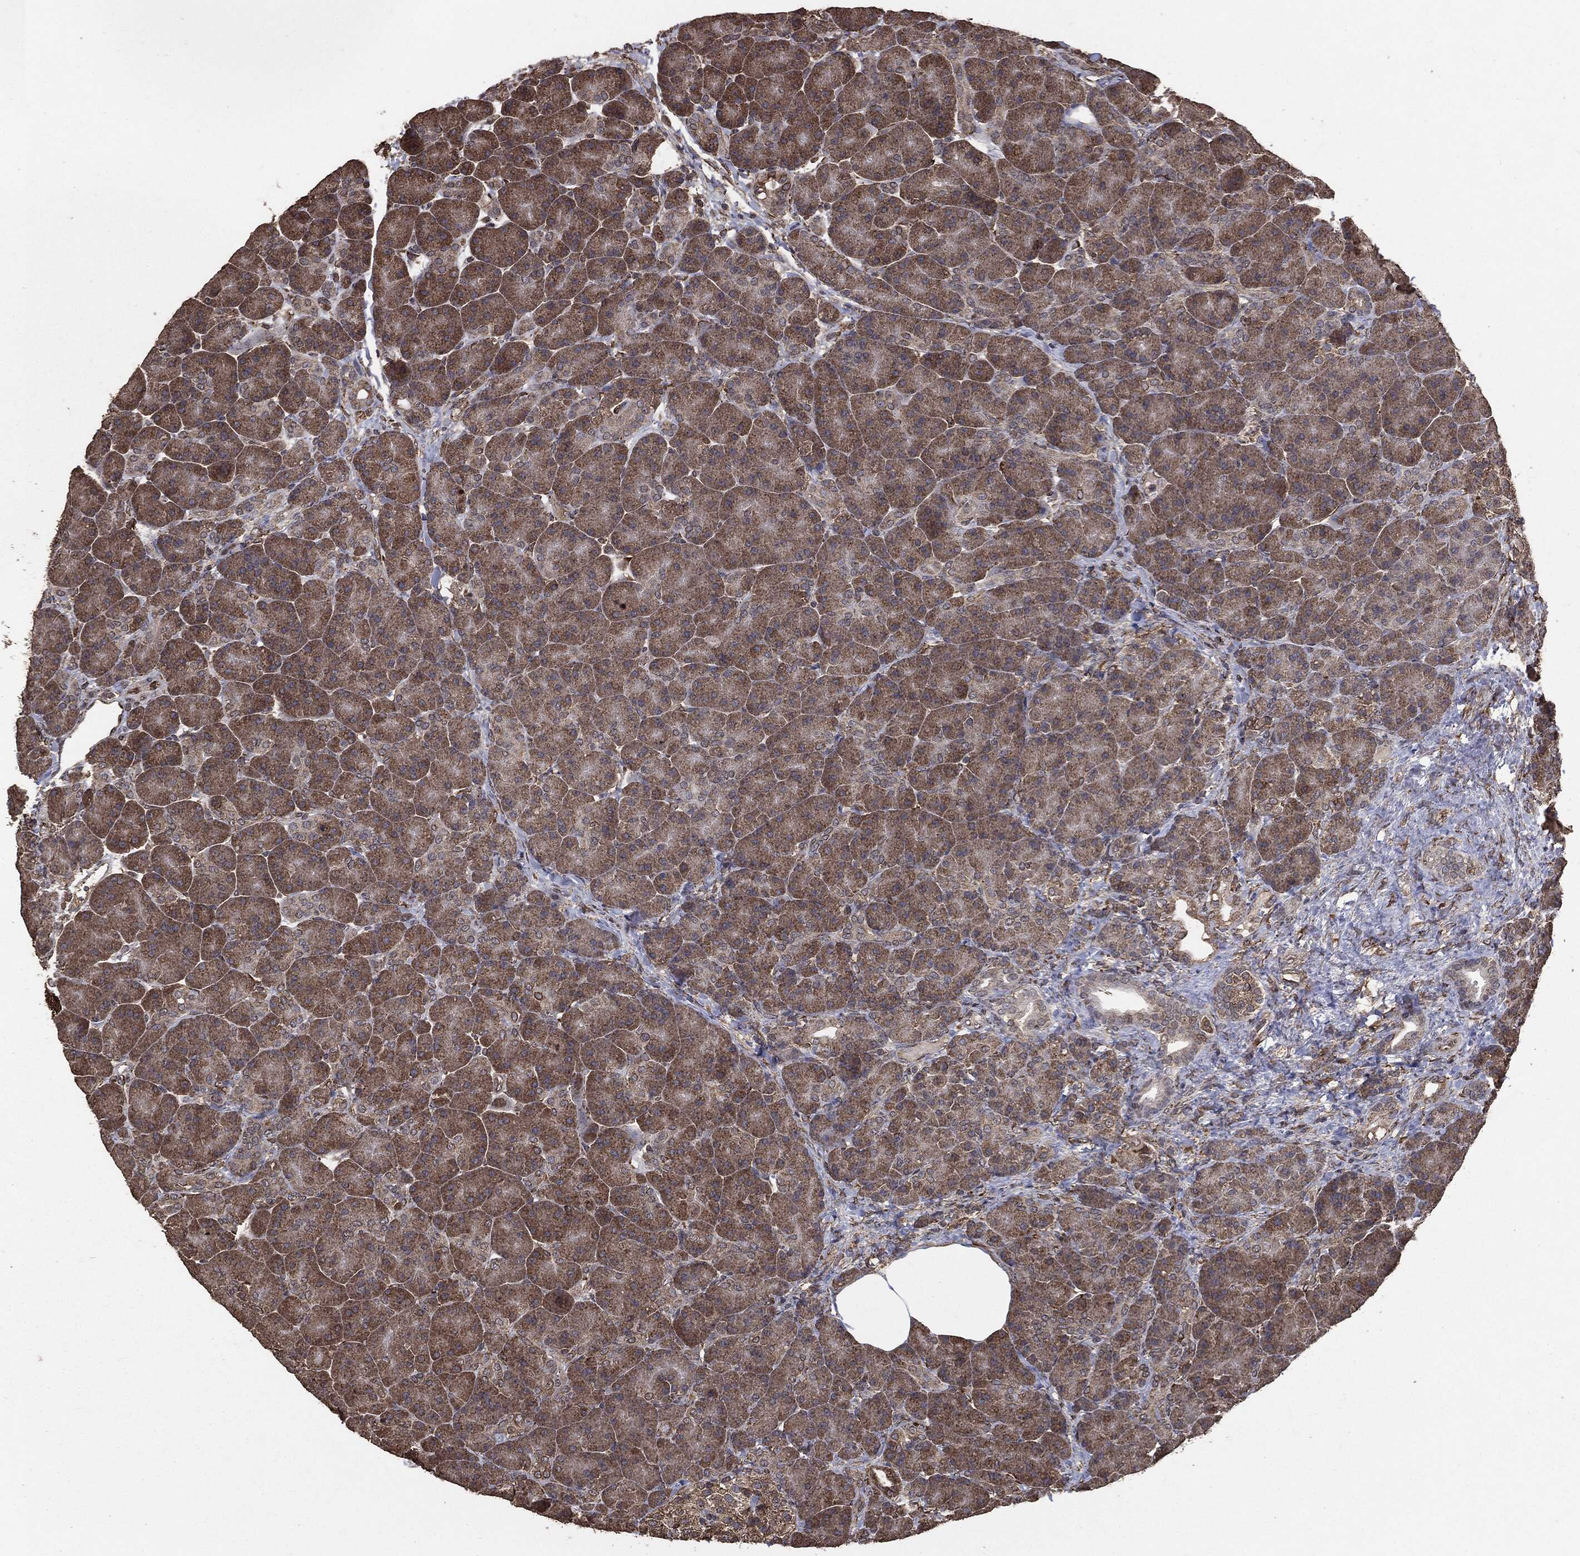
{"staining": {"intensity": "weak", "quantity": ">75%", "location": "cytoplasmic/membranous"}, "tissue": "pancreas", "cell_type": "Exocrine glandular cells", "image_type": "normal", "snomed": [{"axis": "morphology", "description": "Normal tissue, NOS"}, {"axis": "topography", "description": "Pancreas"}], "caption": "This image demonstrates IHC staining of unremarkable human pancreas, with low weak cytoplasmic/membranous positivity in about >75% of exocrine glandular cells.", "gene": "MTOR", "patient": {"sex": "female", "age": 63}}